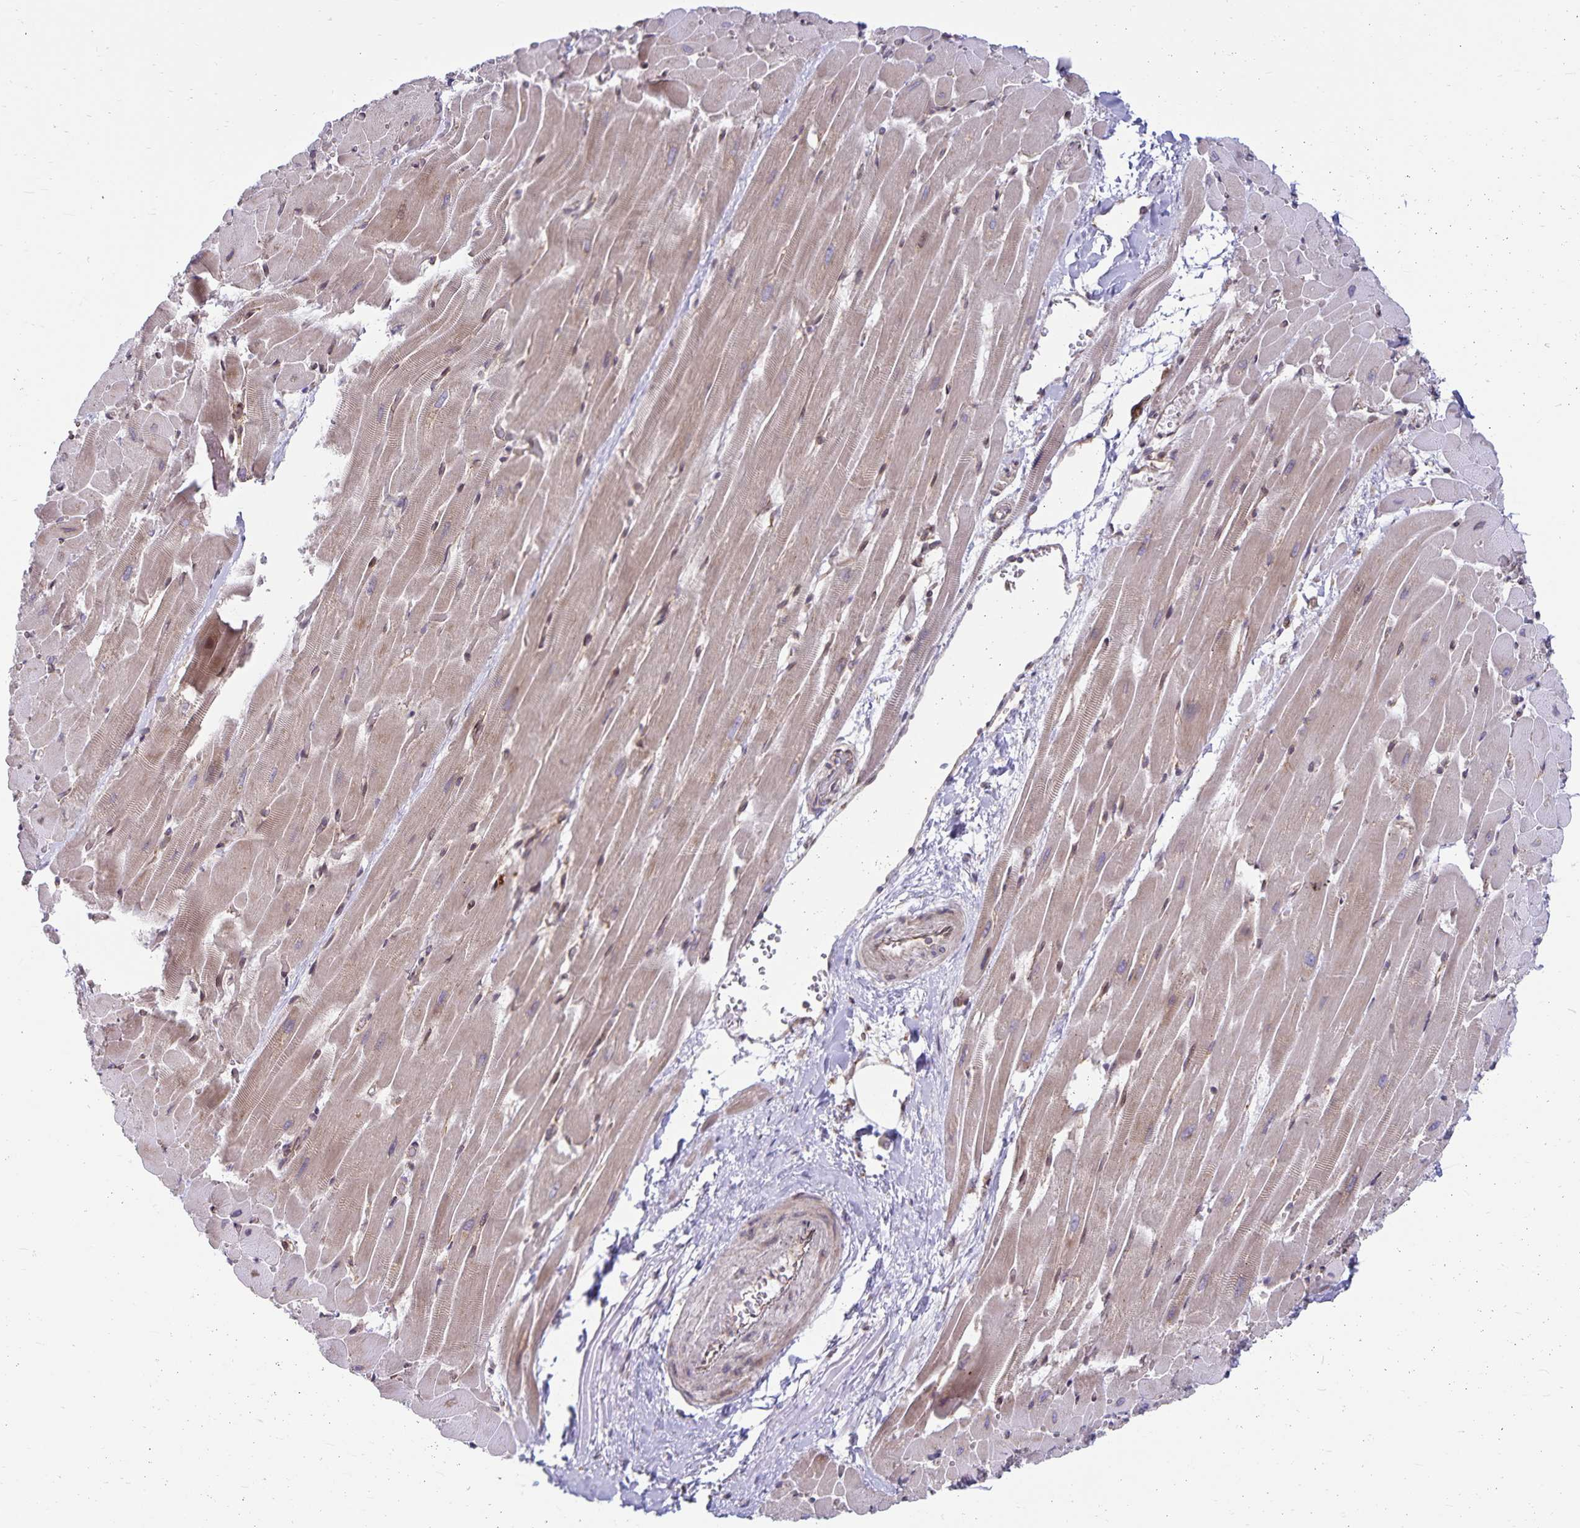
{"staining": {"intensity": "weak", "quantity": "25%-75%", "location": "cytoplasmic/membranous"}, "tissue": "heart muscle", "cell_type": "Cardiomyocytes", "image_type": "normal", "snomed": [{"axis": "morphology", "description": "Normal tissue, NOS"}, {"axis": "topography", "description": "Heart"}], "caption": "Protein staining exhibits weak cytoplasmic/membranous staining in about 25%-75% of cardiomyocytes in normal heart muscle.", "gene": "SEC62", "patient": {"sex": "male", "age": 37}}